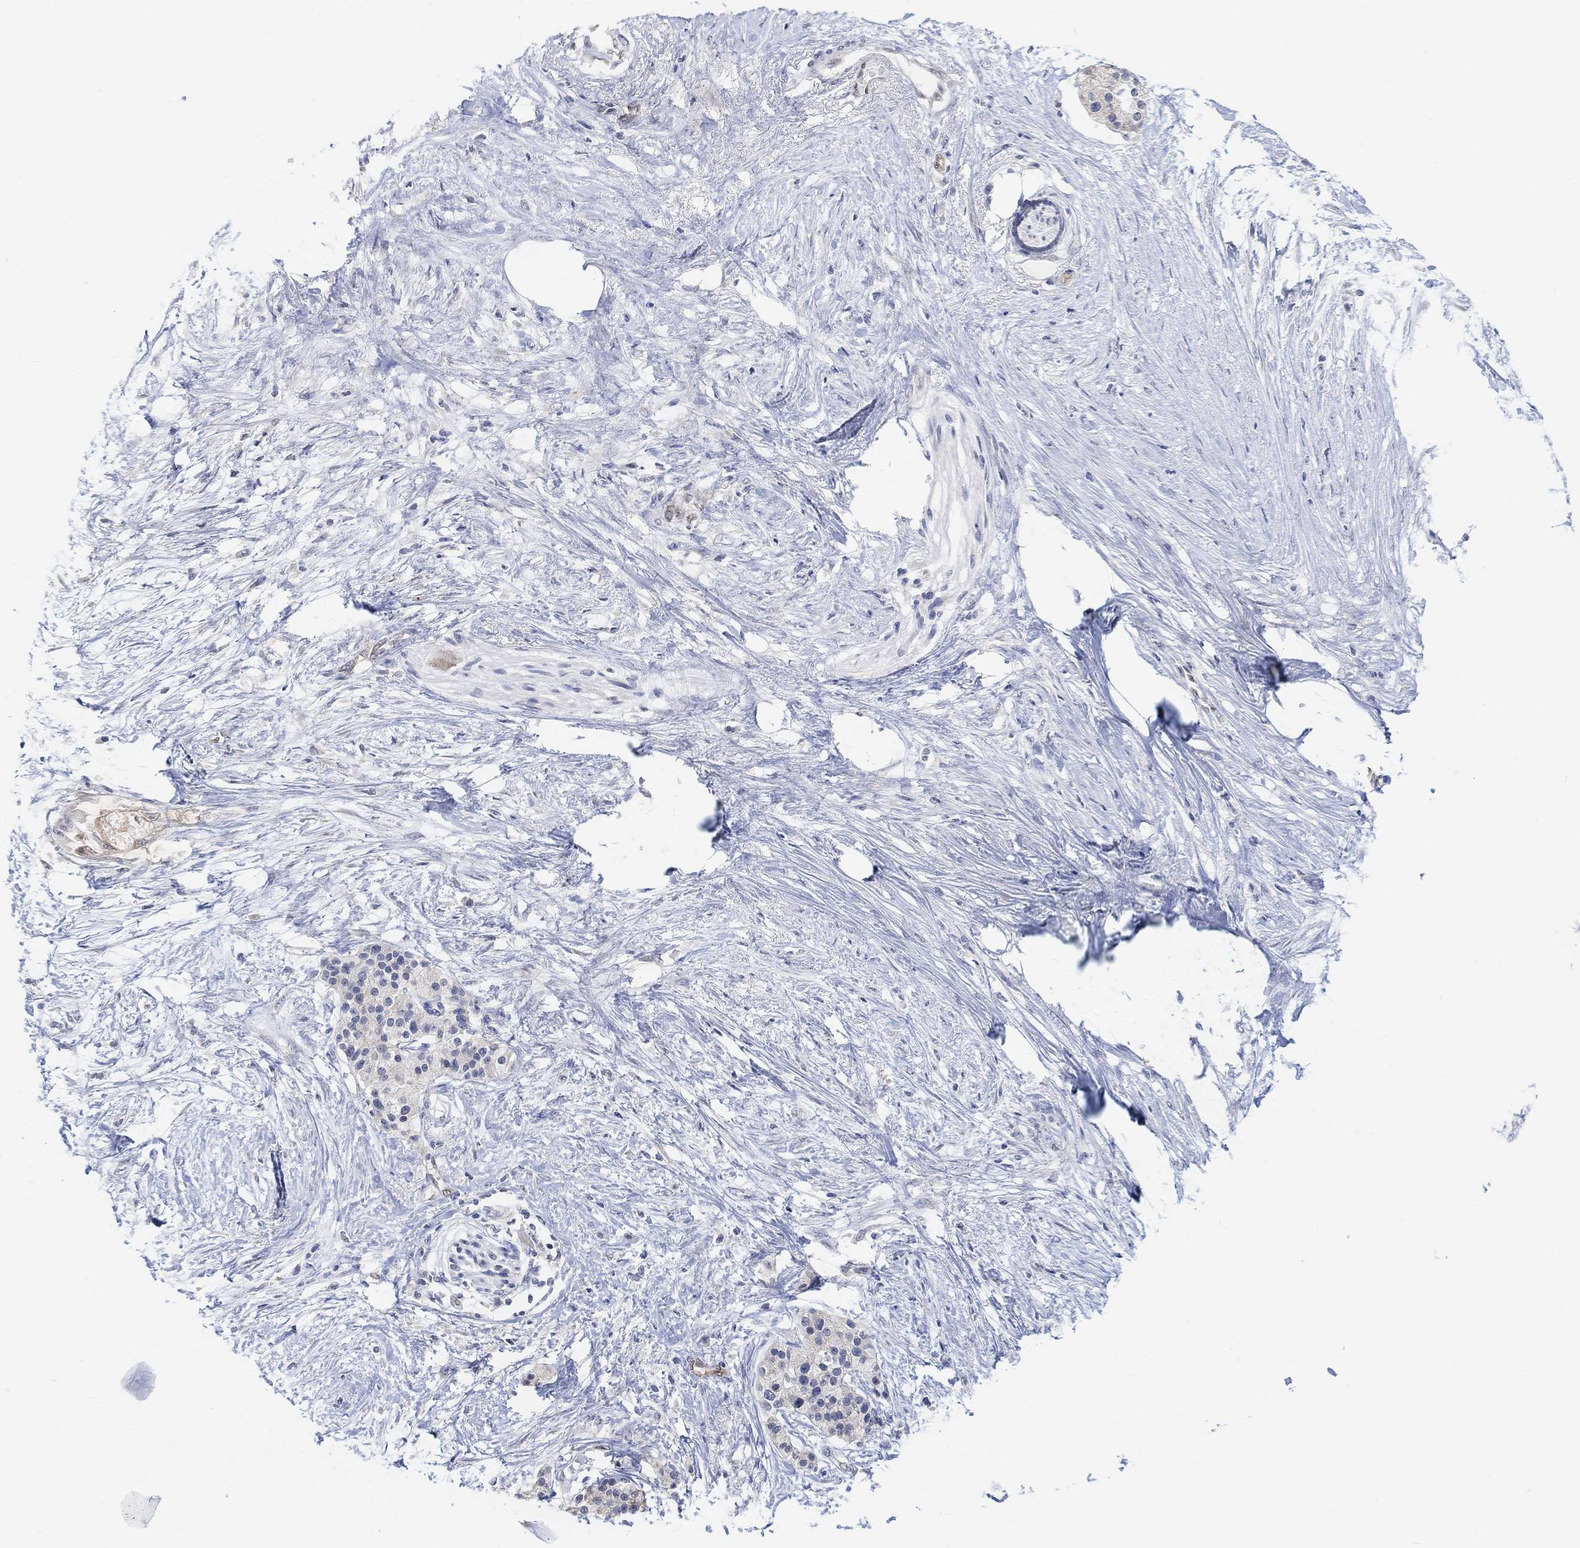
{"staining": {"intensity": "negative", "quantity": "none", "location": "none"}, "tissue": "pancreatic cancer", "cell_type": "Tumor cells", "image_type": "cancer", "snomed": [{"axis": "morphology", "description": "Normal tissue, NOS"}, {"axis": "morphology", "description": "Adenocarcinoma, NOS"}, {"axis": "topography", "description": "Pancreas"}, {"axis": "topography", "description": "Duodenum"}], "caption": "DAB immunohistochemical staining of human pancreatic adenocarcinoma exhibits no significant expression in tumor cells. The staining is performed using DAB (3,3'-diaminobenzidine) brown chromogen with nuclei counter-stained in using hematoxylin.", "gene": "MUC1", "patient": {"sex": "female", "age": 60}}